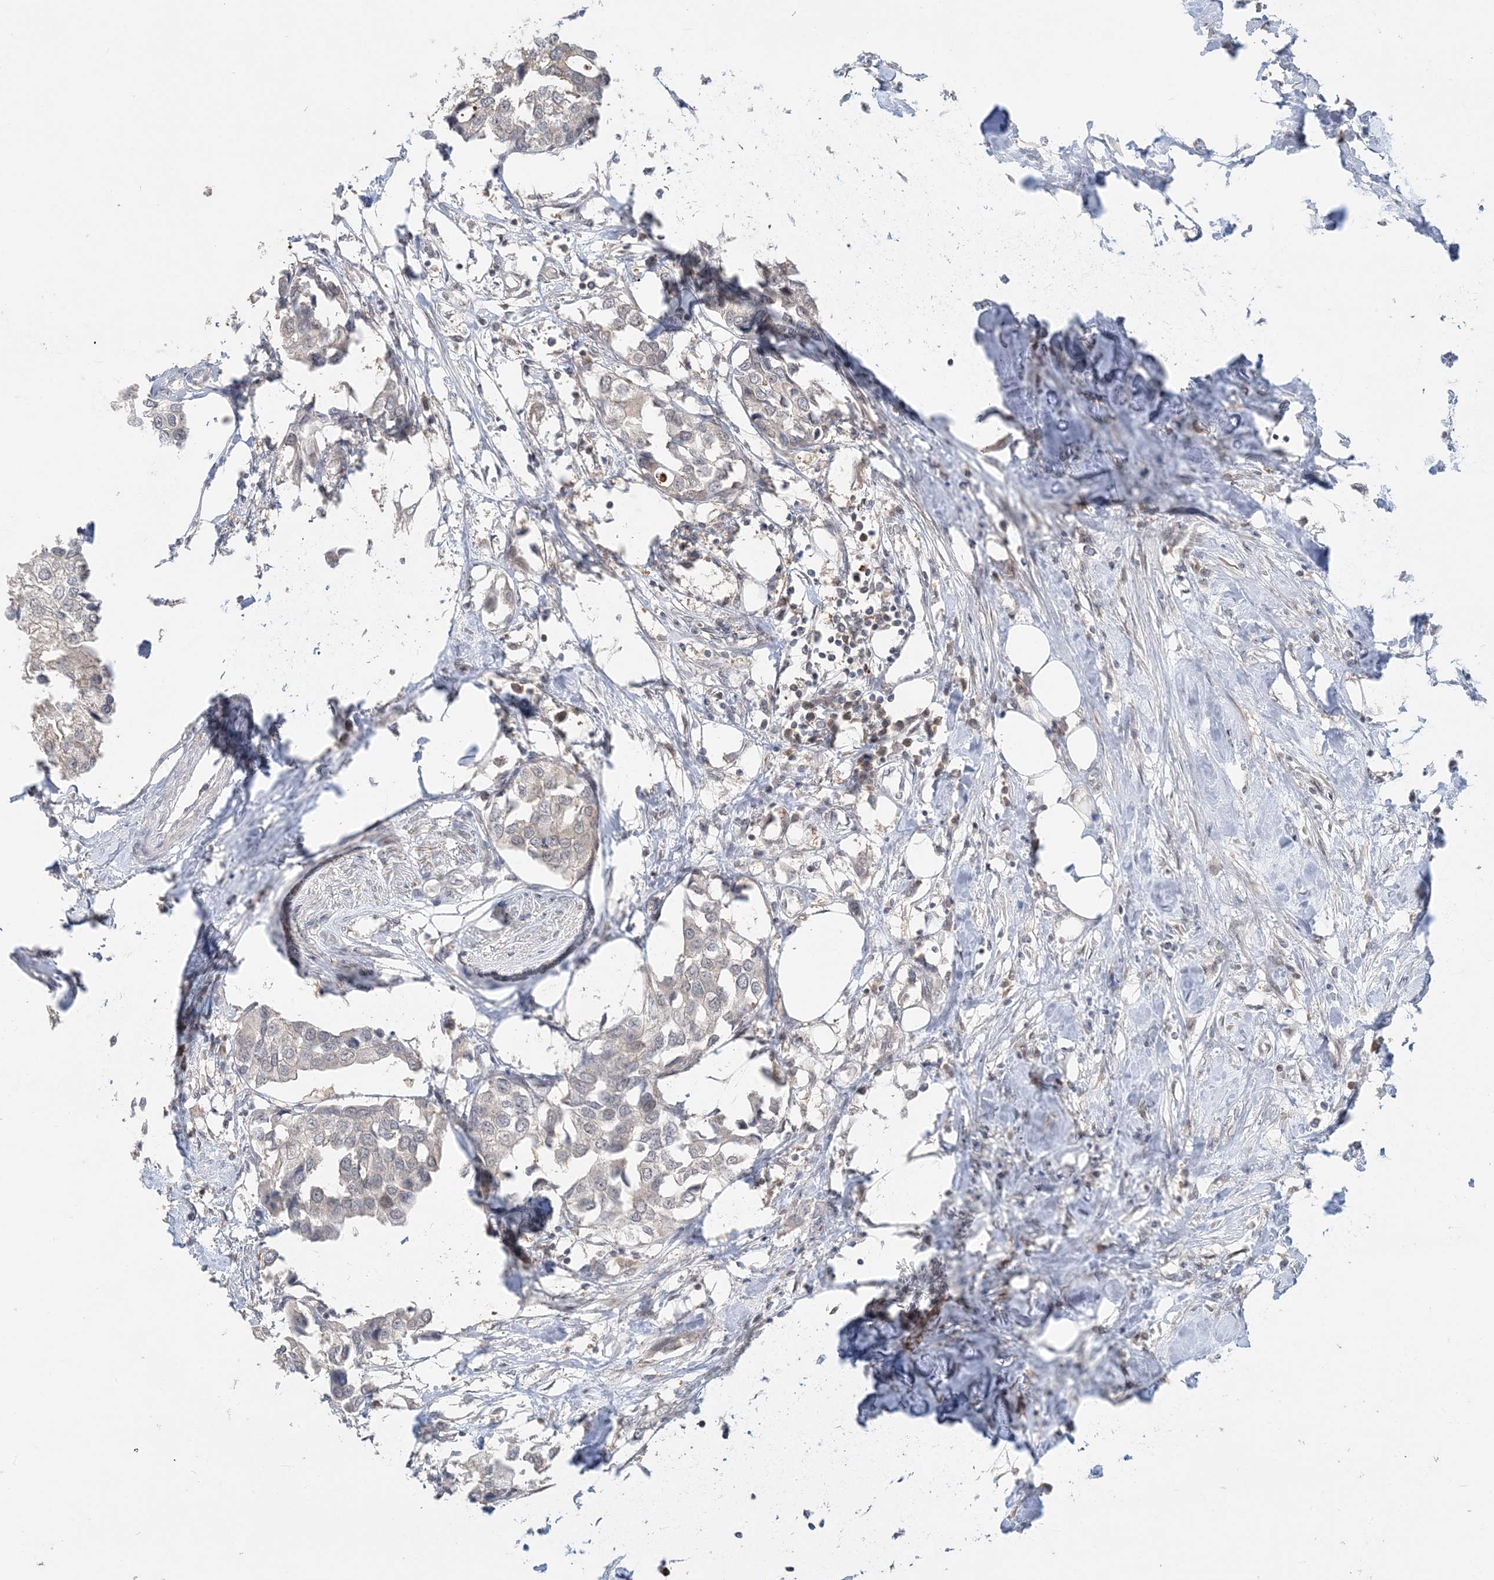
{"staining": {"intensity": "negative", "quantity": "none", "location": "none"}, "tissue": "urothelial cancer", "cell_type": "Tumor cells", "image_type": "cancer", "snomed": [{"axis": "morphology", "description": "Urothelial carcinoma, High grade"}, {"axis": "topography", "description": "Urinary bladder"}], "caption": "This is an immunohistochemistry micrograph of human urothelial cancer. There is no staining in tumor cells.", "gene": "PRRT3", "patient": {"sex": "male", "age": 64}}